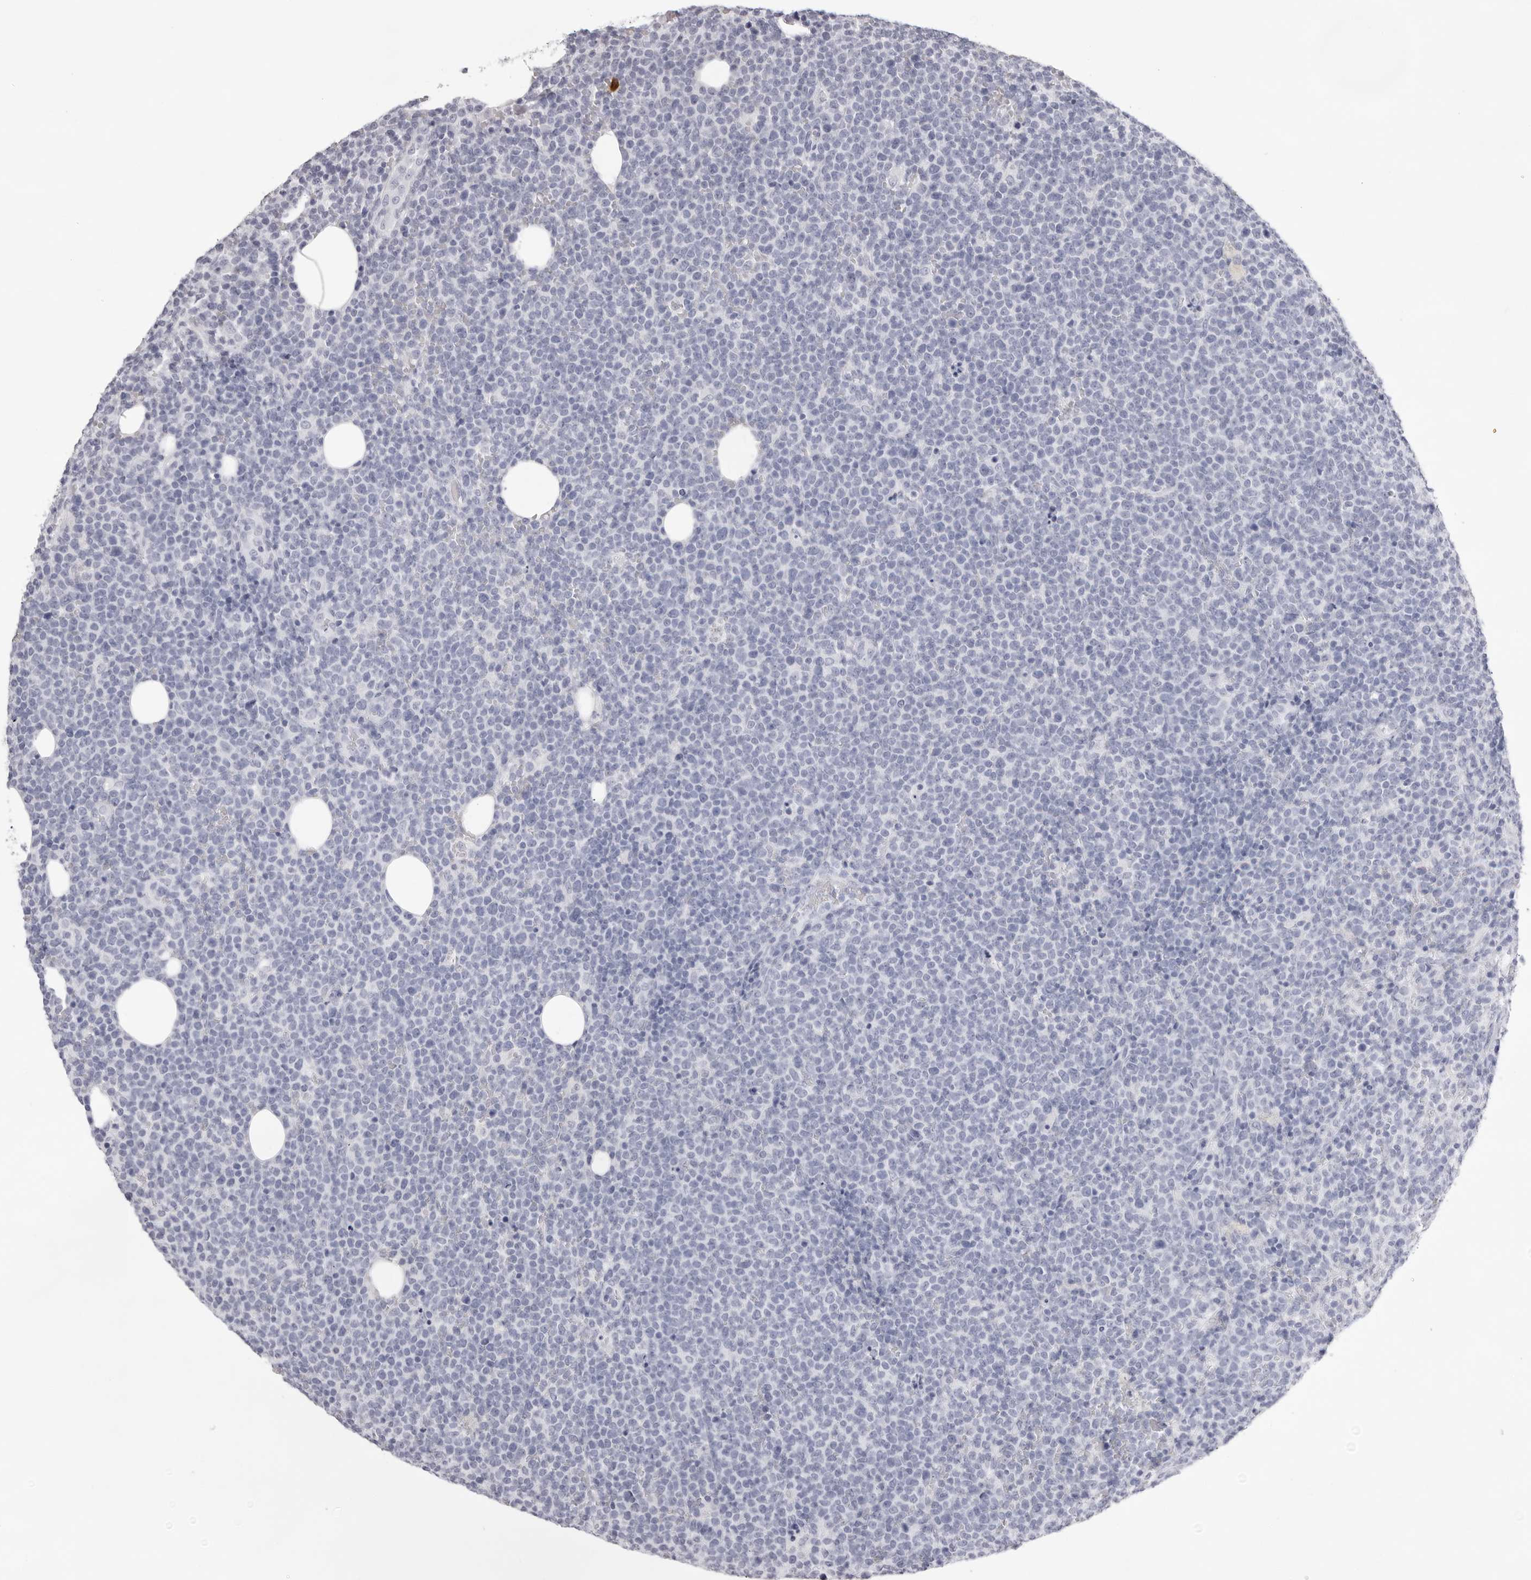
{"staining": {"intensity": "negative", "quantity": "none", "location": "none"}, "tissue": "lymphoma", "cell_type": "Tumor cells", "image_type": "cancer", "snomed": [{"axis": "morphology", "description": "Malignant lymphoma, non-Hodgkin's type, High grade"}, {"axis": "topography", "description": "Lymph node"}], "caption": "Malignant lymphoma, non-Hodgkin's type (high-grade) was stained to show a protein in brown. There is no significant staining in tumor cells.", "gene": "TMOD4", "patient": {"sex": "male", "age": 61}}